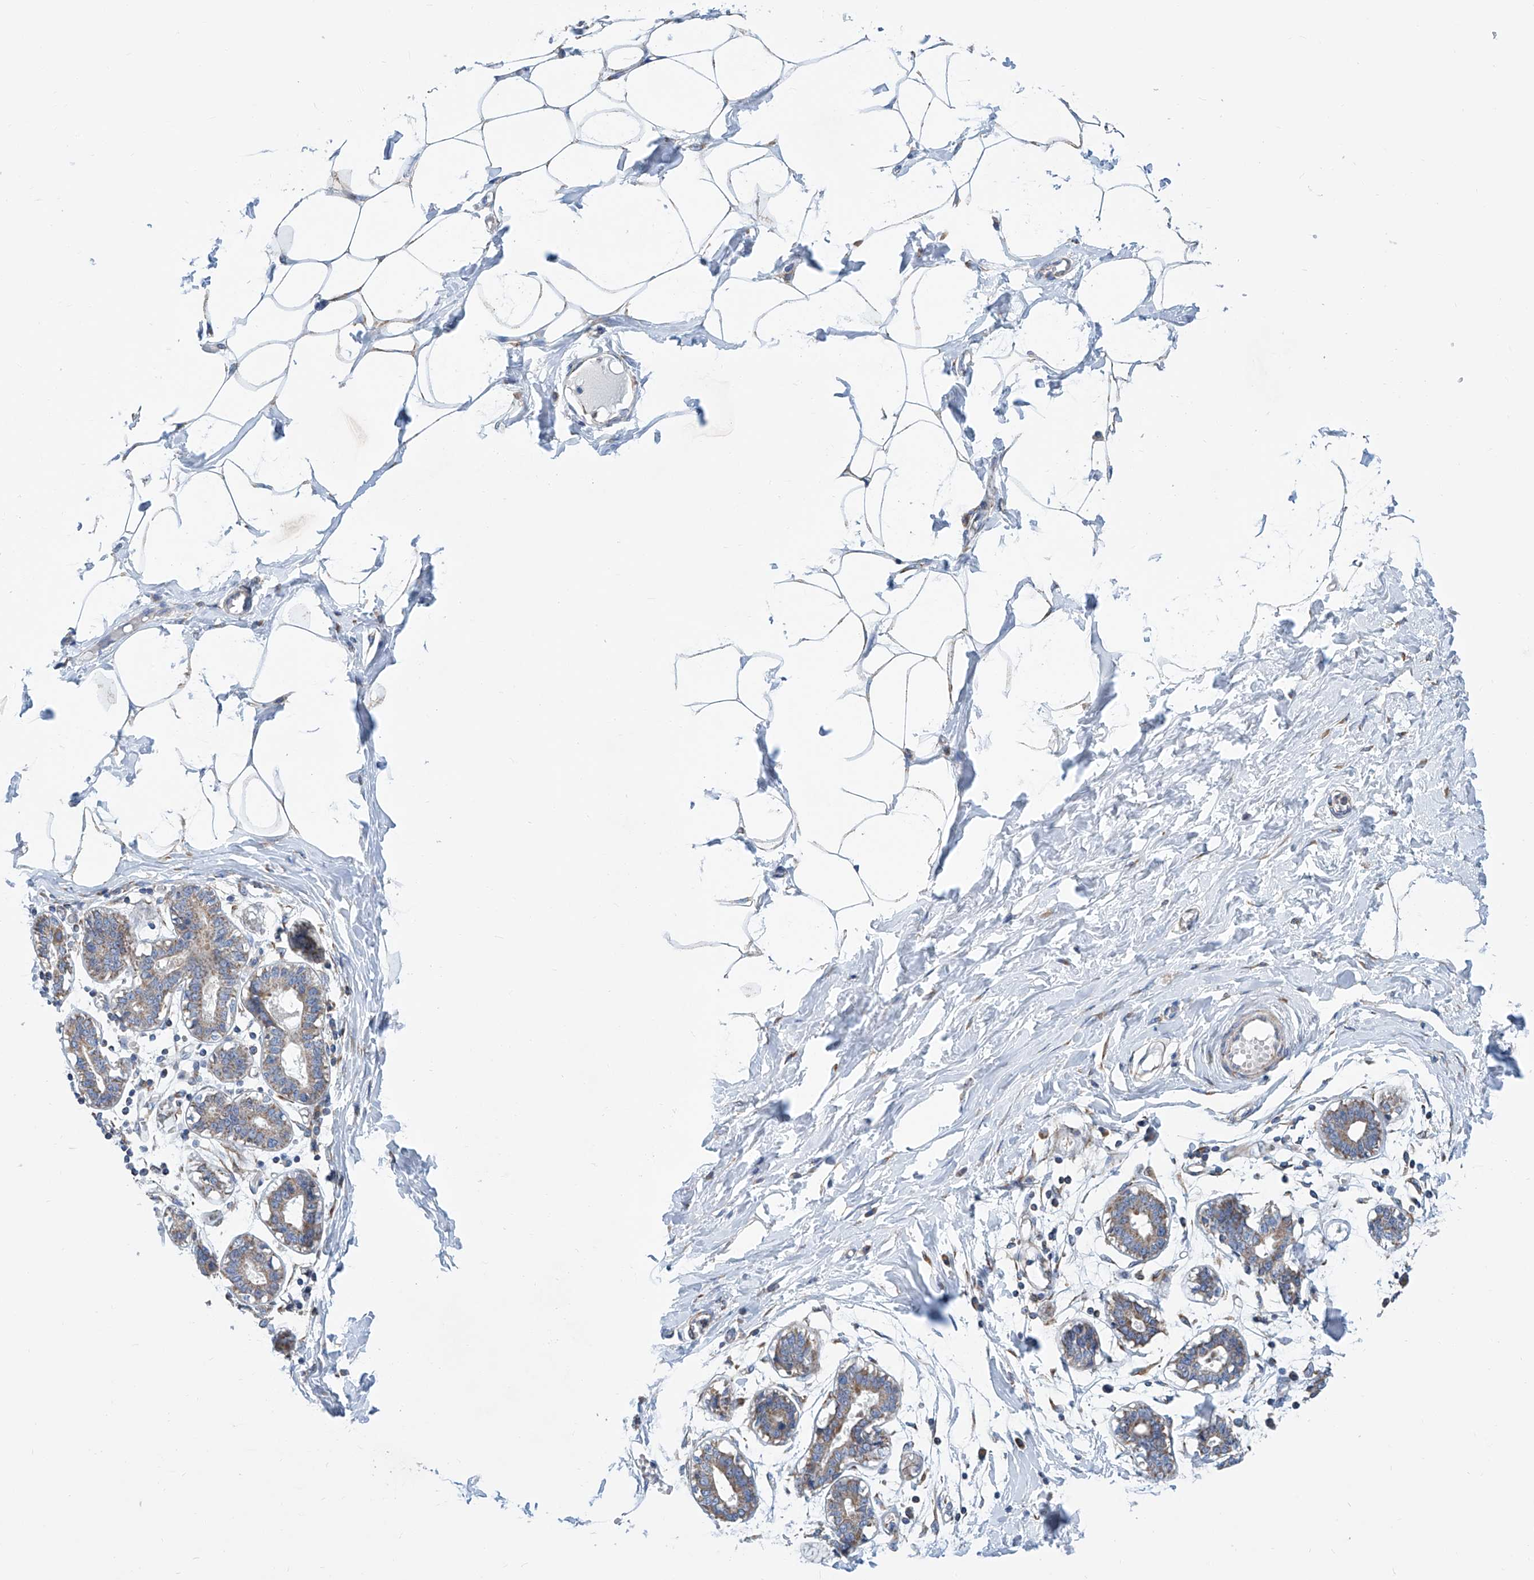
{"staining": {"intensity": "negative", "quantity": "none", "location": "none"}, "tissue": "breast", "cell_type": "Adipocytes", "image_type": "normal", "snomed": [{"axis": "morphology", "description": "Normal tissue, NOS"}, {"axis": "topography", "description": "Breast"}], "caption": "This is a image of immunohistochemistry staining of normal breast, which shows no staining in adipocytes.", "gene": "MAD2L1", "patient": {"sex": "female", "age": 27}}